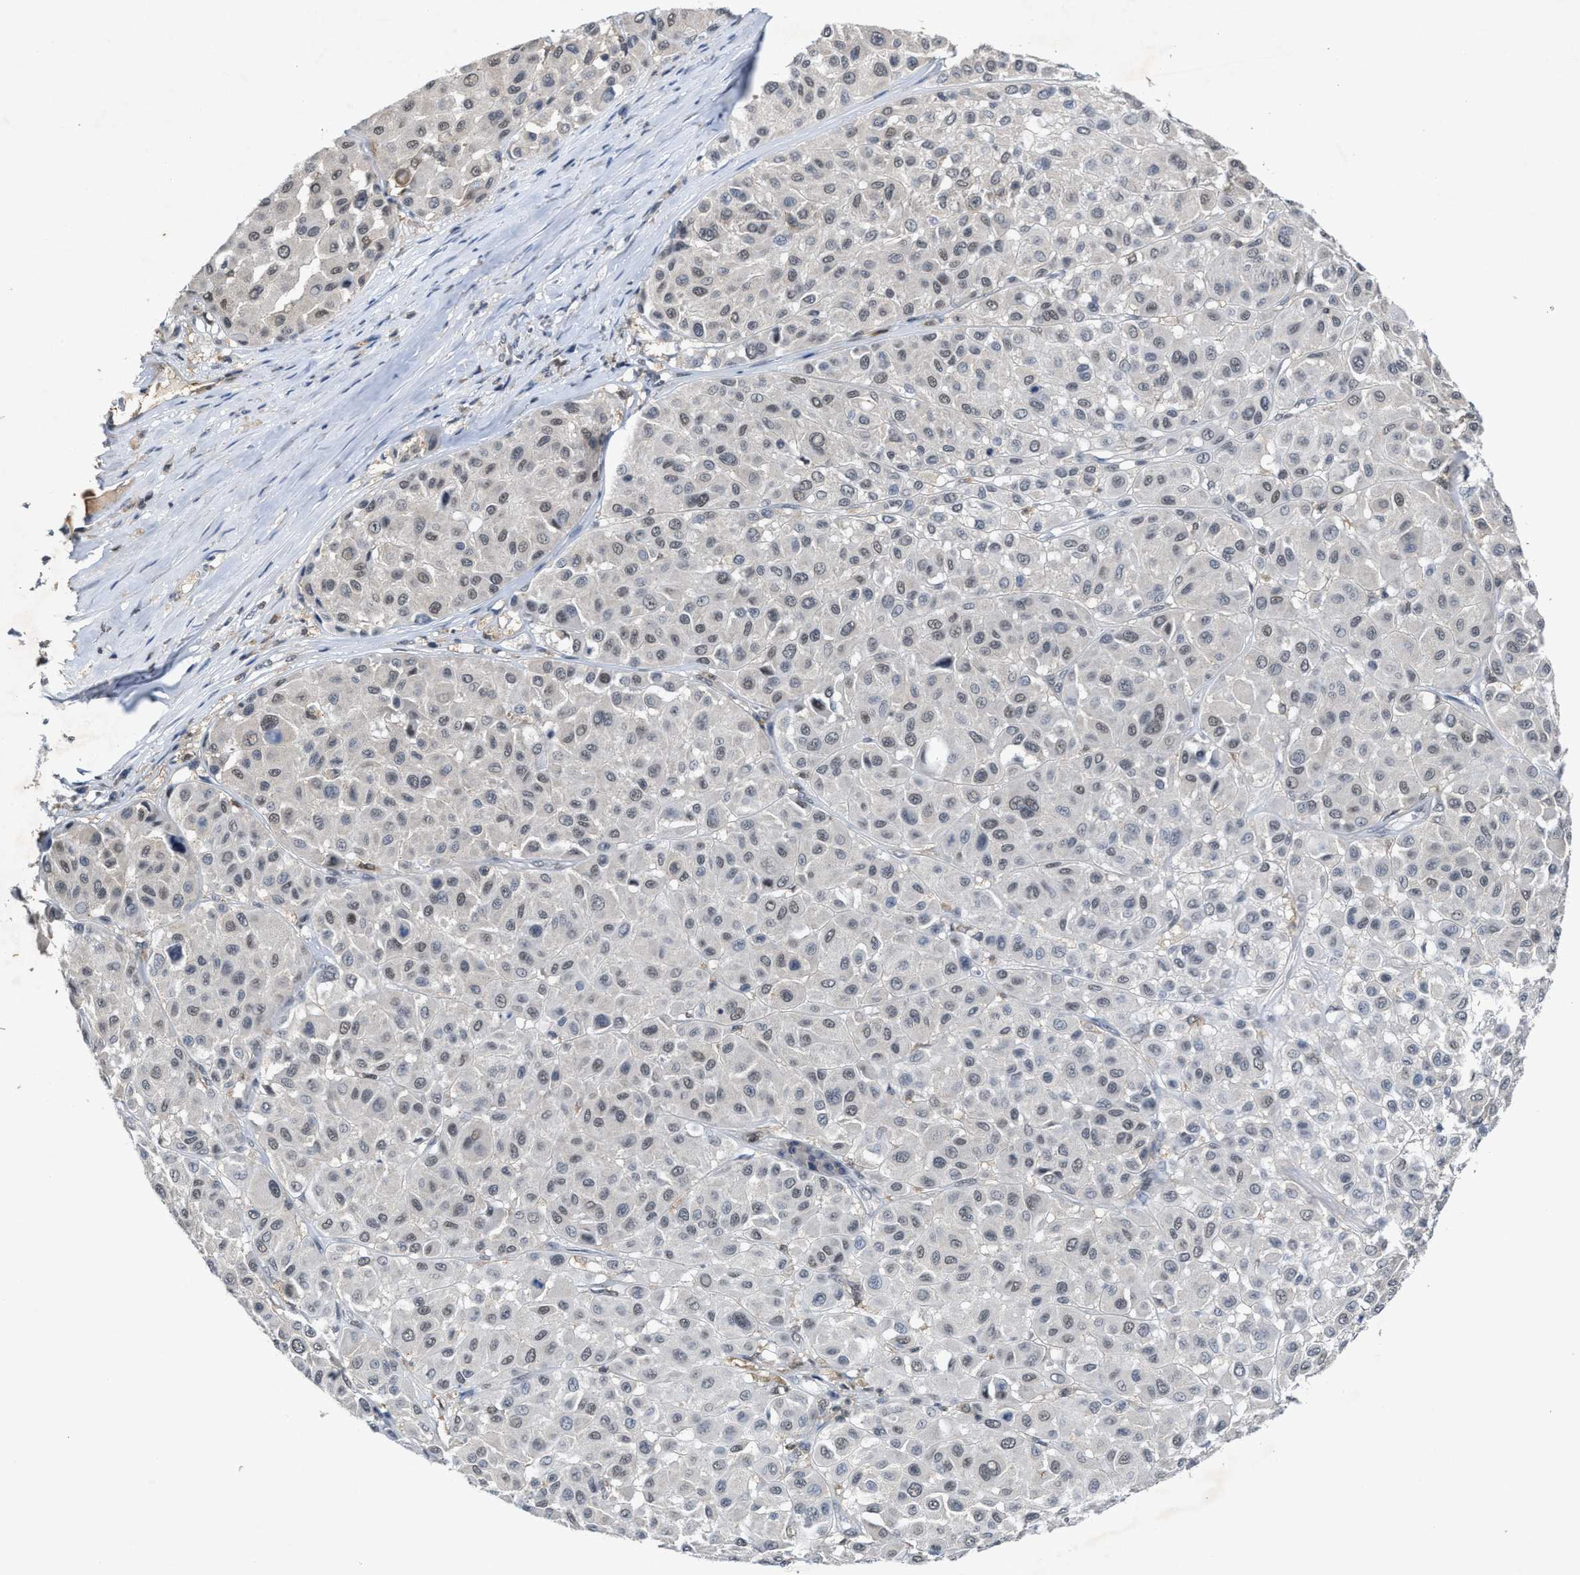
{"staining": {"intensity": "weak", "quantity": "<25%", "location": "nuclear"}, "tissue": "melanoma", "cell_type": "Tumor cells", "image_type": "cancer", "snomed": [{"axis": "morphology", "description": "Malignant melanoma, Metastatic site"}, {"axis": "topography", "description": "Soft tissue"}], "caption": "This is an immunohistochemistry (IHC) image of melanoma. There is no positivity in tumor cells.", "gene": "FGD3", "patient": {"sex": "male", "age": 41}}